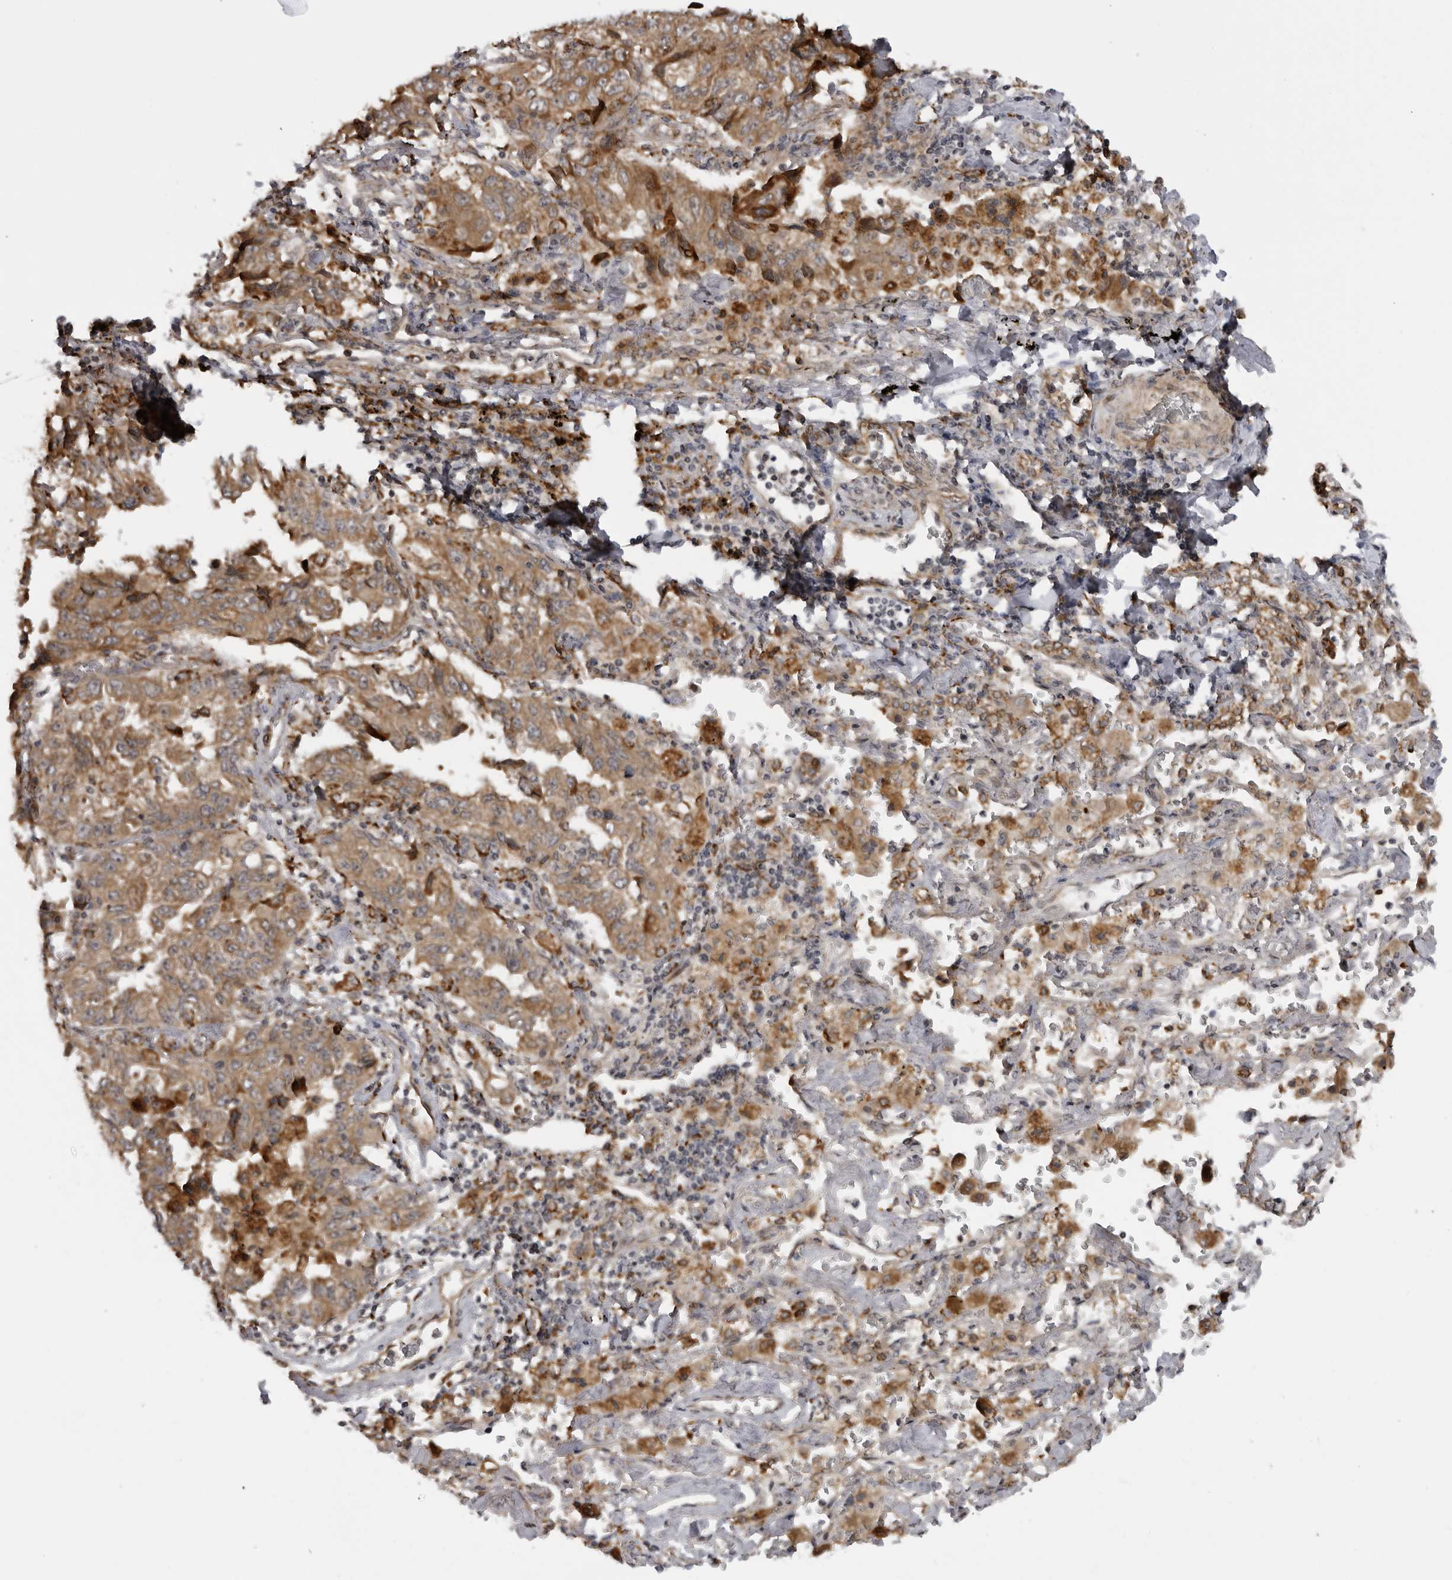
{"staining": {"intensity": "moderate", "quantity": ">75%", "location": "cytoplasmic/membranous"}, "tissue": "lung cancer", "cell_type": "Tumor cells", "image_type": "cancer", "snomed": [{"axis": "morphology", "description": "Adenocarcinoma, NOS"}, {"axis": "topography", "description": "Lung"}], "caption": "There is medium levels of moderate cytoplasmic/membranous positivity in tumor cells of lung cancer, as demonstrated by immunohistochemical staining (brown color).", "gene": "DNAH14", "patient": {"sex": "female", "age": 51}}